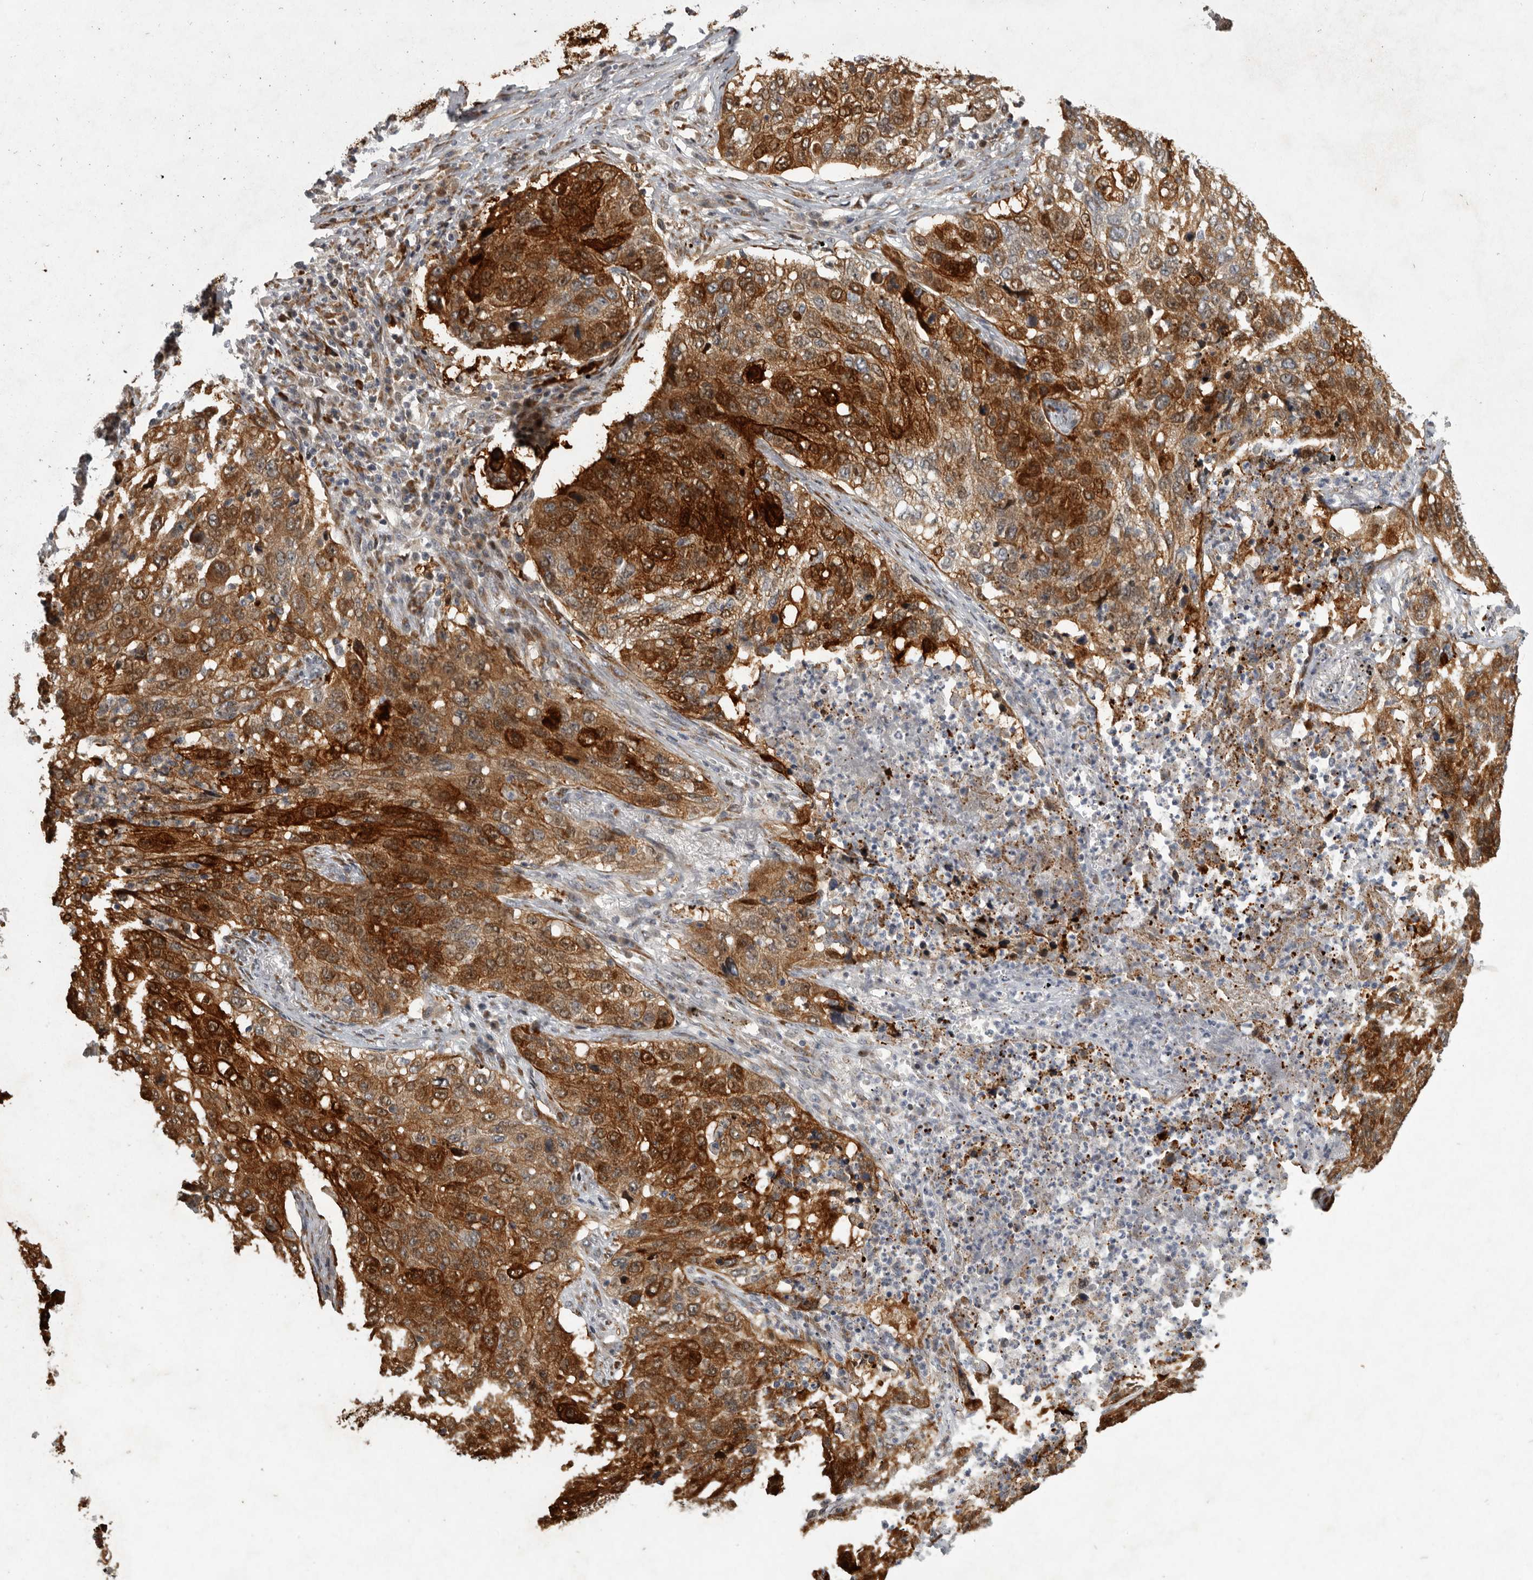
{"staining": {"intensity": "strong", "quantity": ">75%", "location": "cytoplasmic/membranous"}, "tissue": "lung cancer", "cell_type": "Tumor cells", "image_type": "cancer", "snomed": [{"axis": "morphology", "description": "Squamous cell carcinoma, NOS"}, {"axis": "topography", "description": "Lung"}], "caption": "Brown immunohistochemical staining in human lung squamous cell carcinoma demonstrates strong cytoplasmic/membranous positivity in about >75% of tumor cells. The staining is performed using DAB brown chromogen to label protein expression. The nuclei are counter-stained blue using hematoxylin.", "gene": "MPDZ", "patient": {"sex": "female", "age": 63}}